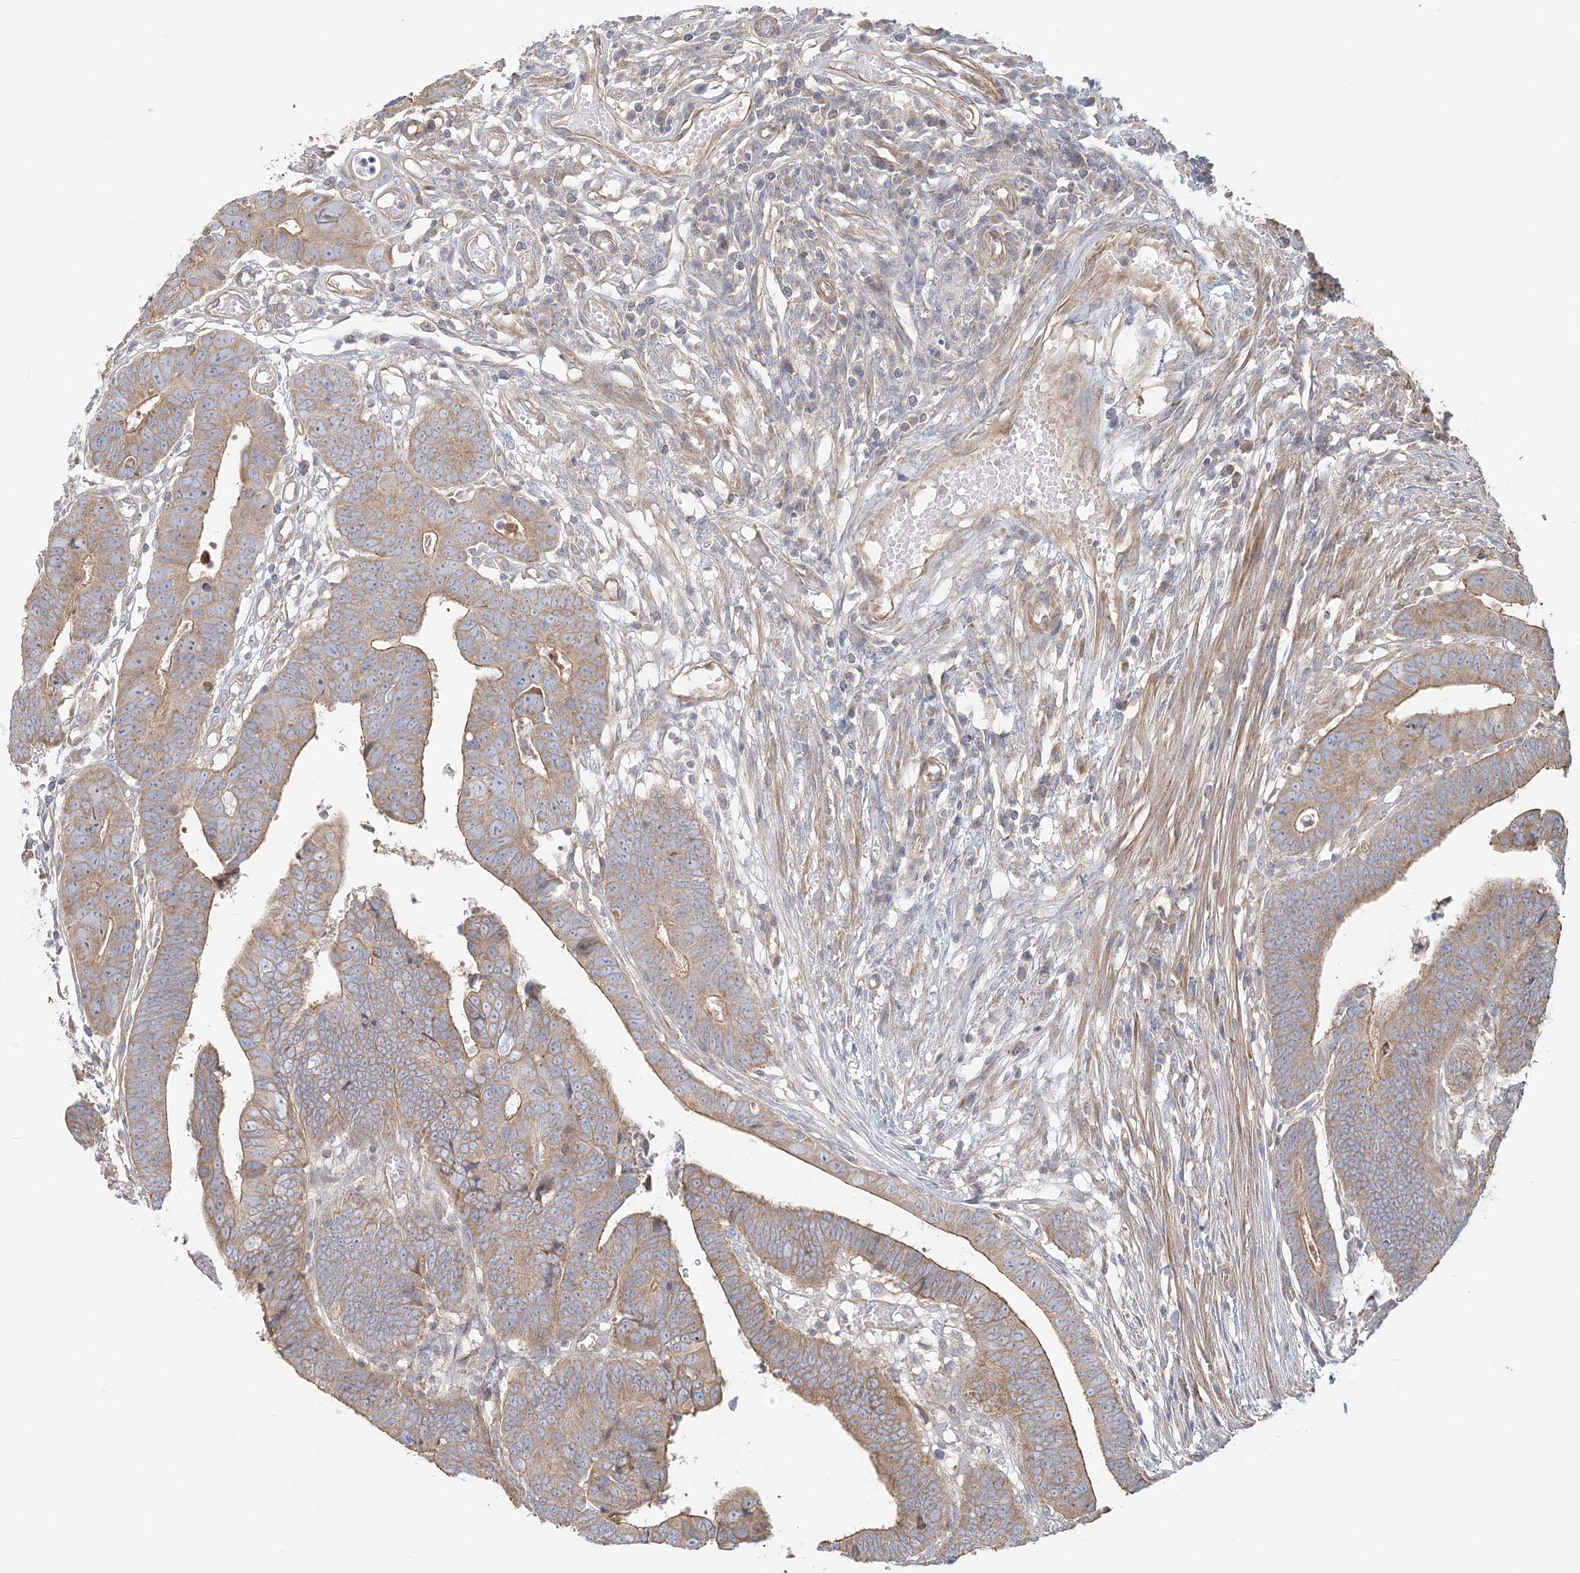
{"staining": {"intensity": "moderate", "quantity": ">75%", "location": "cytoplasmic/membranous"}, "tissue": "colorectal cancer", "cell_type": "Tumor cells", "image_type": "cancer", "snomed": [{"axis": "morphology", "description": "Adenocarcinoma, NOS"}, {"axis": "topography", "description": "Rectum"}], "caption": "Immunohistochemistry (IHC) staining of colorectal cancer, which shows medium levels of moderate cytoplasmic/membranous expression in about >75% of tumor cells indicating moderate cytoplasmic/membranous protein positivity. The staining was performed using DAB (3,3'-diaminobenzidine) (brown) for protein detection and nuclei were counterstained in hematoxylin (blue).", "gene": "KIAA0232", "patient": {"sex": "female", "age": 65}}